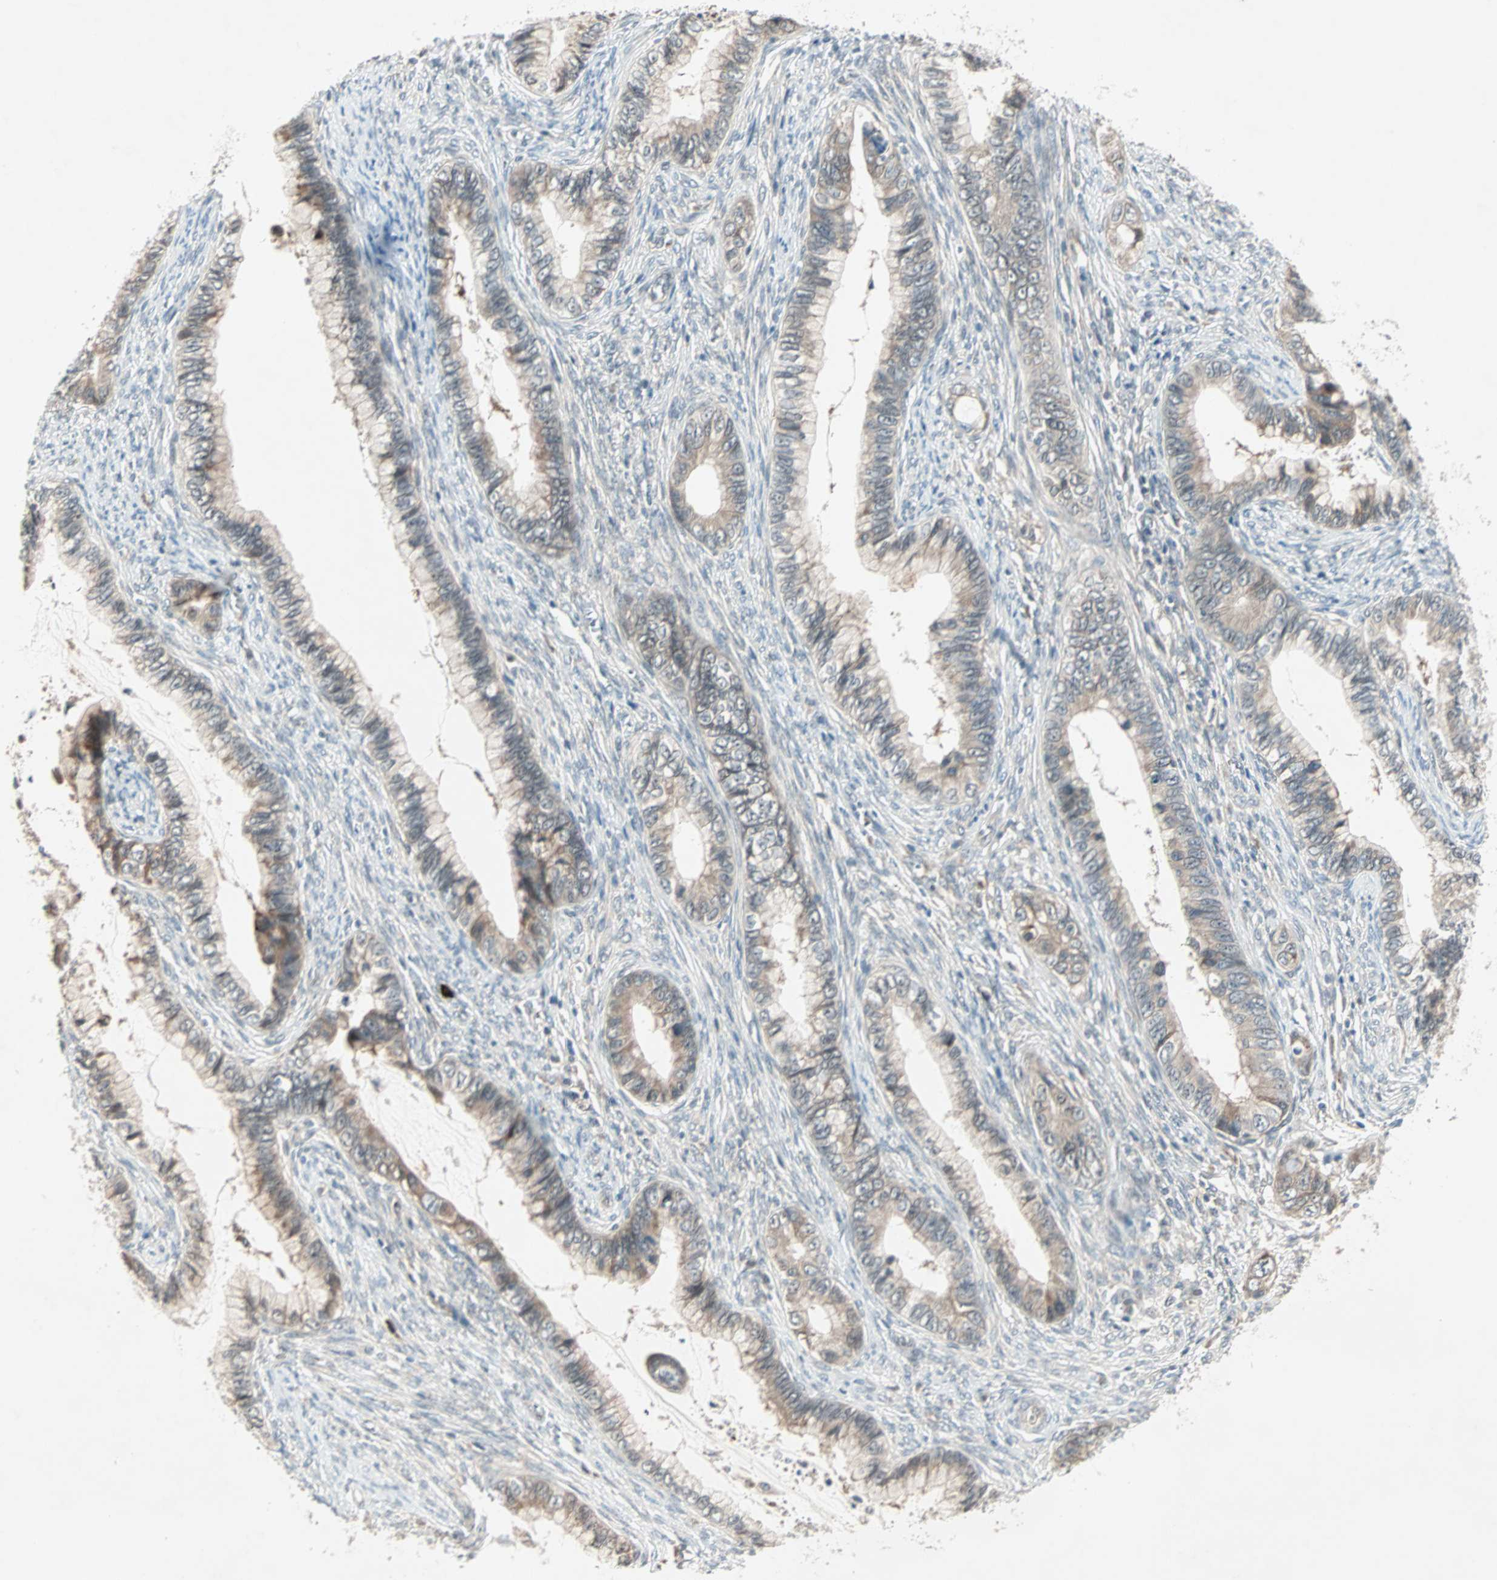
{"staining": {"intensity": "weak", "quantity": "25%-75%", "location": "cytoplasmic/membranous"}, "tissue": "cervical cancer", "cell_type": "Tumor cells", "image_type": "cancer", "snomed": [{"axis": "morphology", "description": "Adenocarcinoma, NOS"}, {"axis": "topography", "description": "Cervix"}], "caption": "Human adenocarcinoma (cervical) stained with a protein marker shows weak staining in tumor cells.", "gene": "PGBD1", "patient": {"sex": "female", "age": 44}}